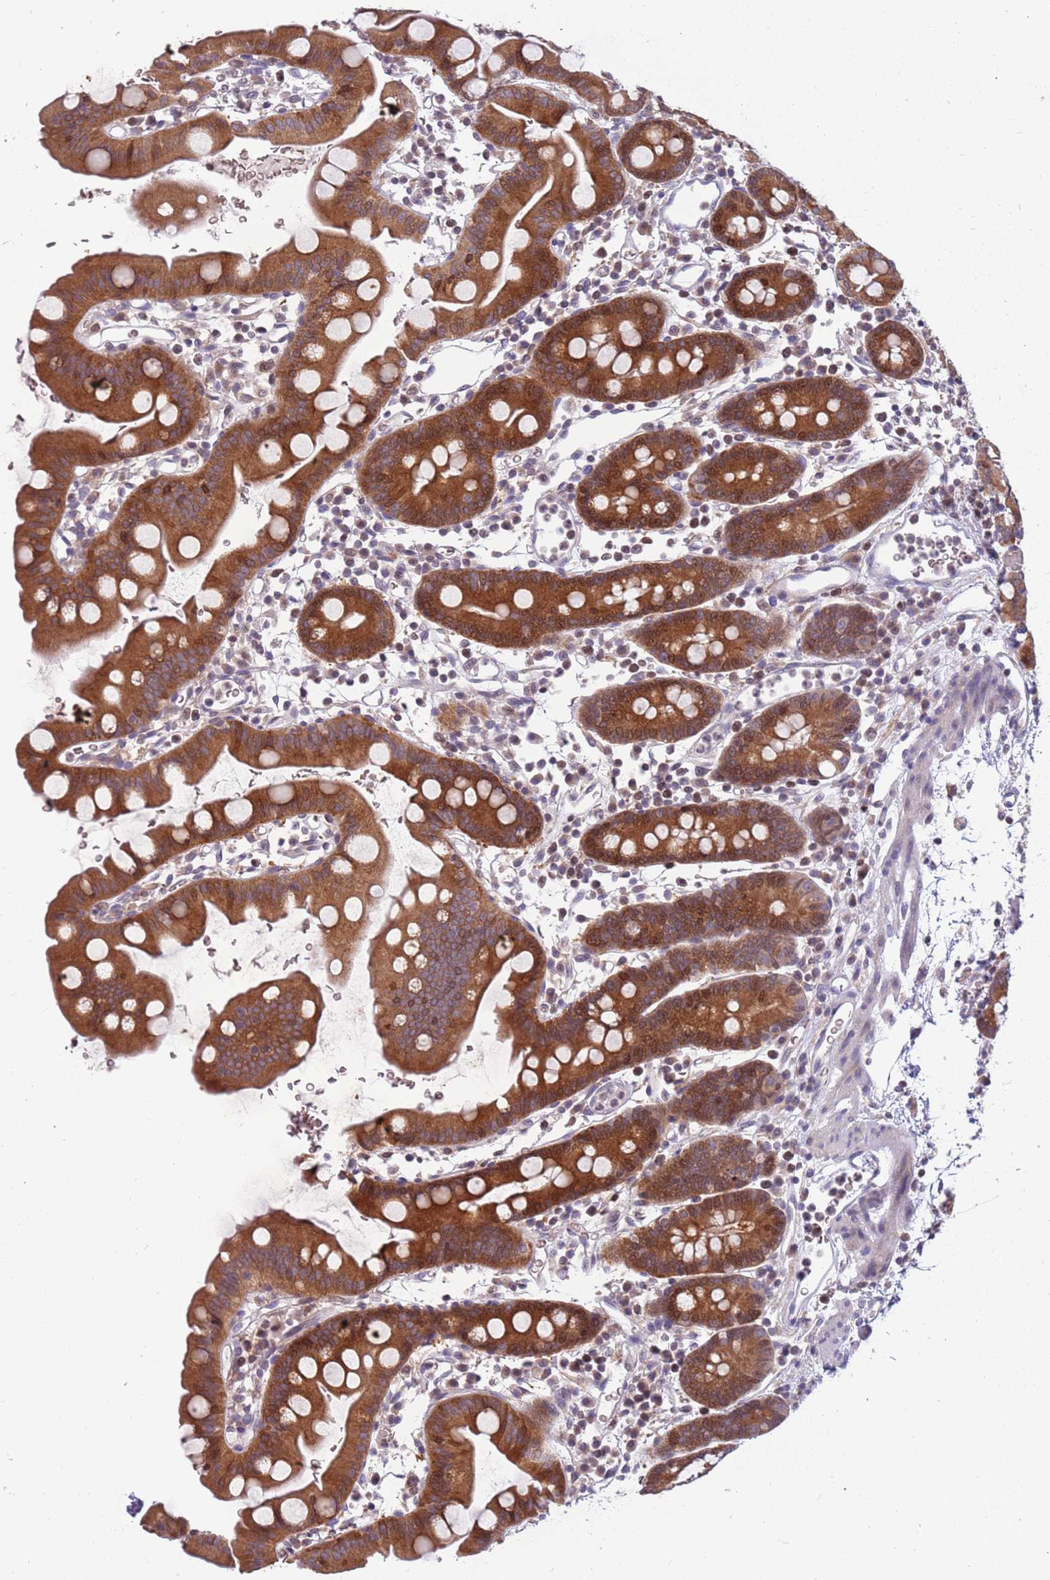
{"staining": {"intensity": "moderate", "quantity": ">75%", "location": "cytoplasmic/membranous,nuclear"}, "tissue": "small intestine", "cell_type": "Glandular cells", "image_type": "normal", "snomed": [{"axis": "morphology", "description": "Normal tissue, NOS"}, {"axis": "topography", "description": "Stomach, upper"}, {"axis": "topography", "description": "Stomach, lower"}, {"axis": "topography", "description": "Small intestine"}], "caption": "Immunohistochemistry (IHC) photomicrograph of benign small intestine: human small intestine stained using IHC exhibits medium levels of moderate protein expression localized specifically in the cytoplasmic/membranous,nuclear of glandular cells, appearing as a cytoplasmic/membranous,nuclear brown color.", "gene": "ARHGEF35", "patient": {"sex": "male", "age": 68}}